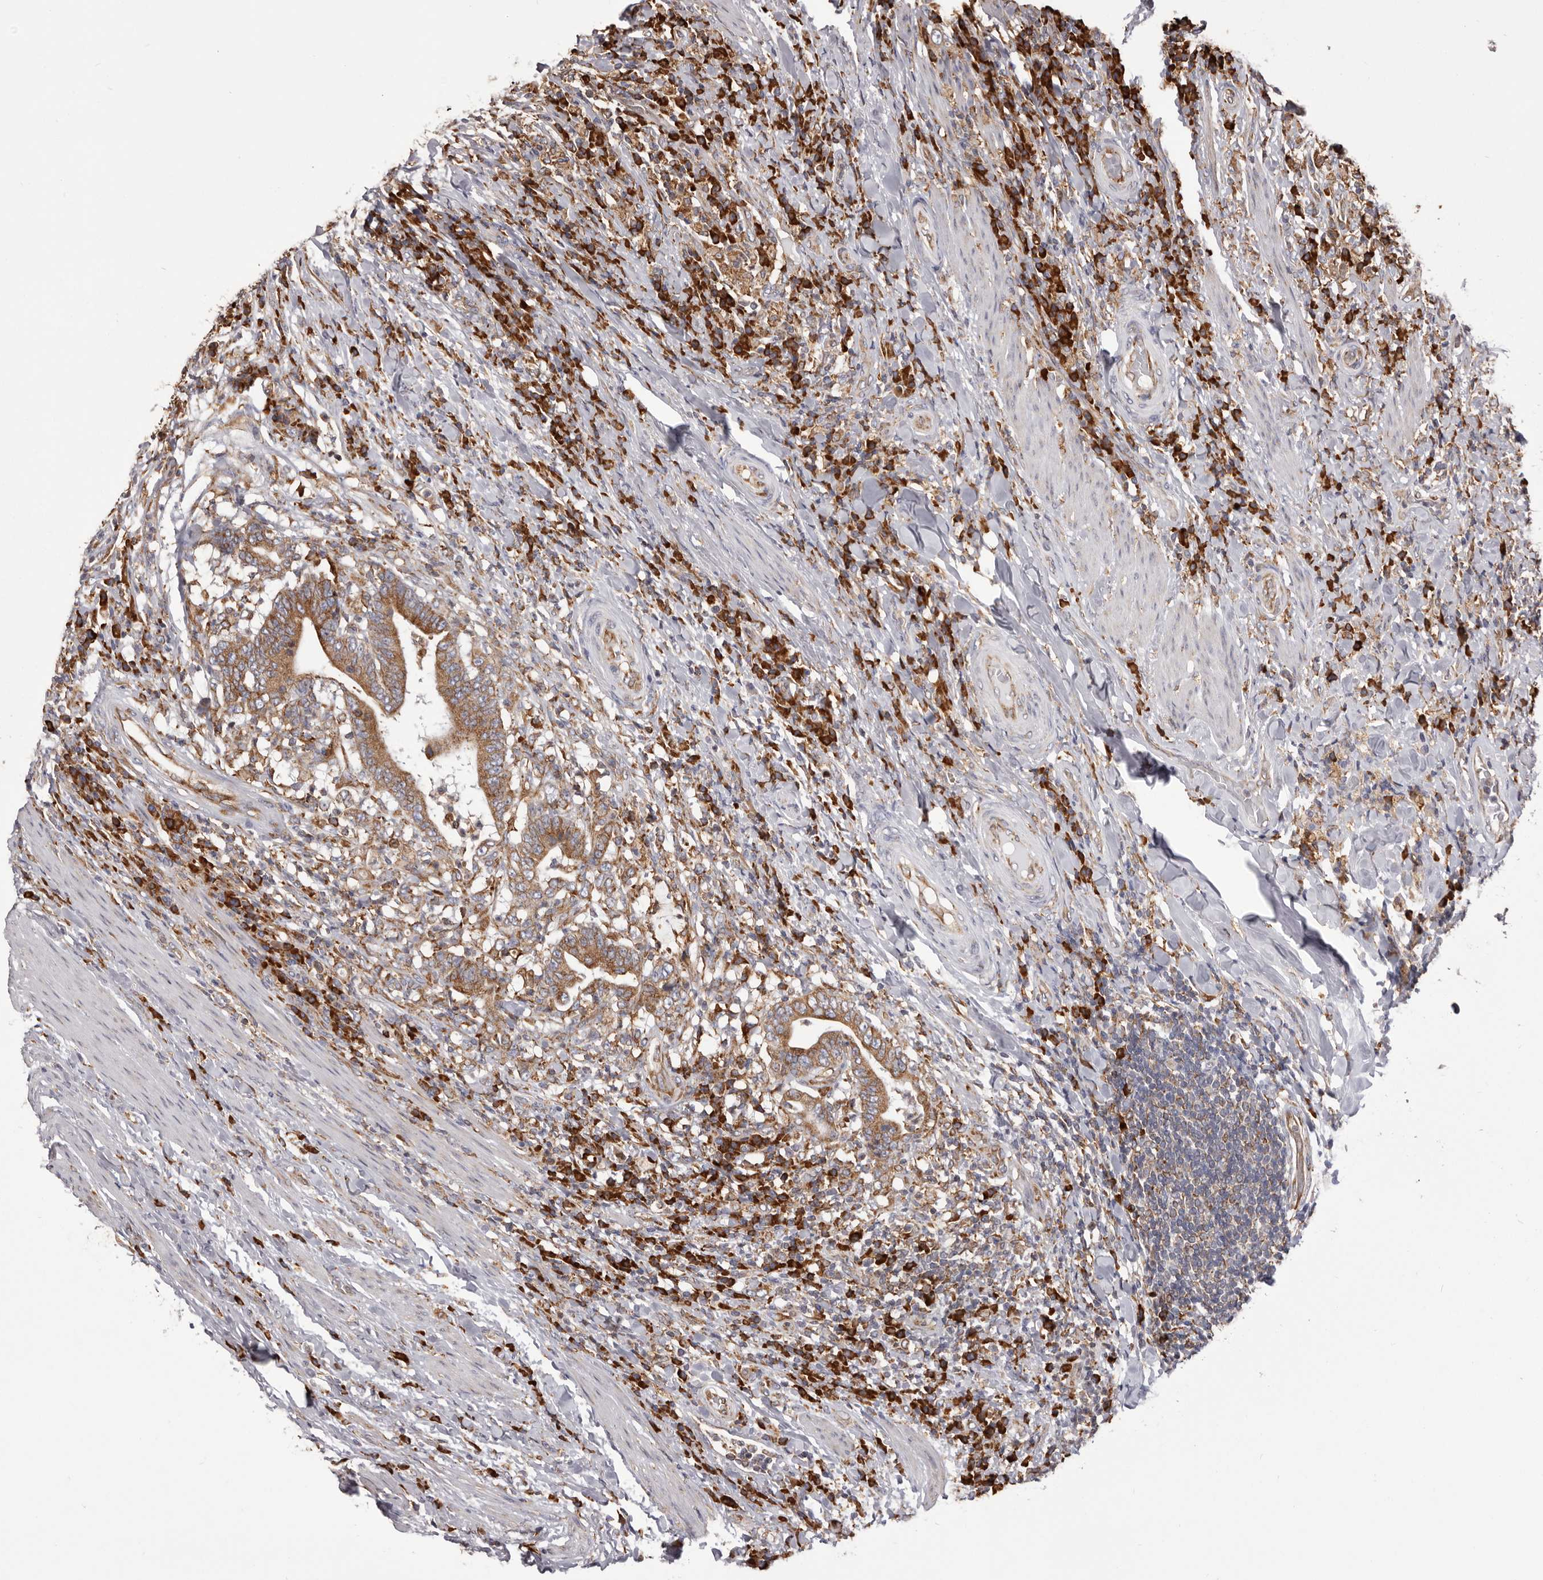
{"staining": {"intensity": "moderate", "quantity": ">75%", "location": "cytoplasmic/membranous"}, "tissue": "colorectal cancer", "cell_type": "Tumor cells", "image_type": "cancer", "snomed": [{"axis": "morphology", "description": "Adenocarcinoma, NOS"}, {"axis": "topography", "description": "Colon"}], "caption": "A micrograph of human colorectal adenocarcinoma stained for a protein reveals moderate cytoplasmic/membranous brown staining in tumor cells.", "gene": "QRSL1", "patient": {"sex": "female", "age": 66}}